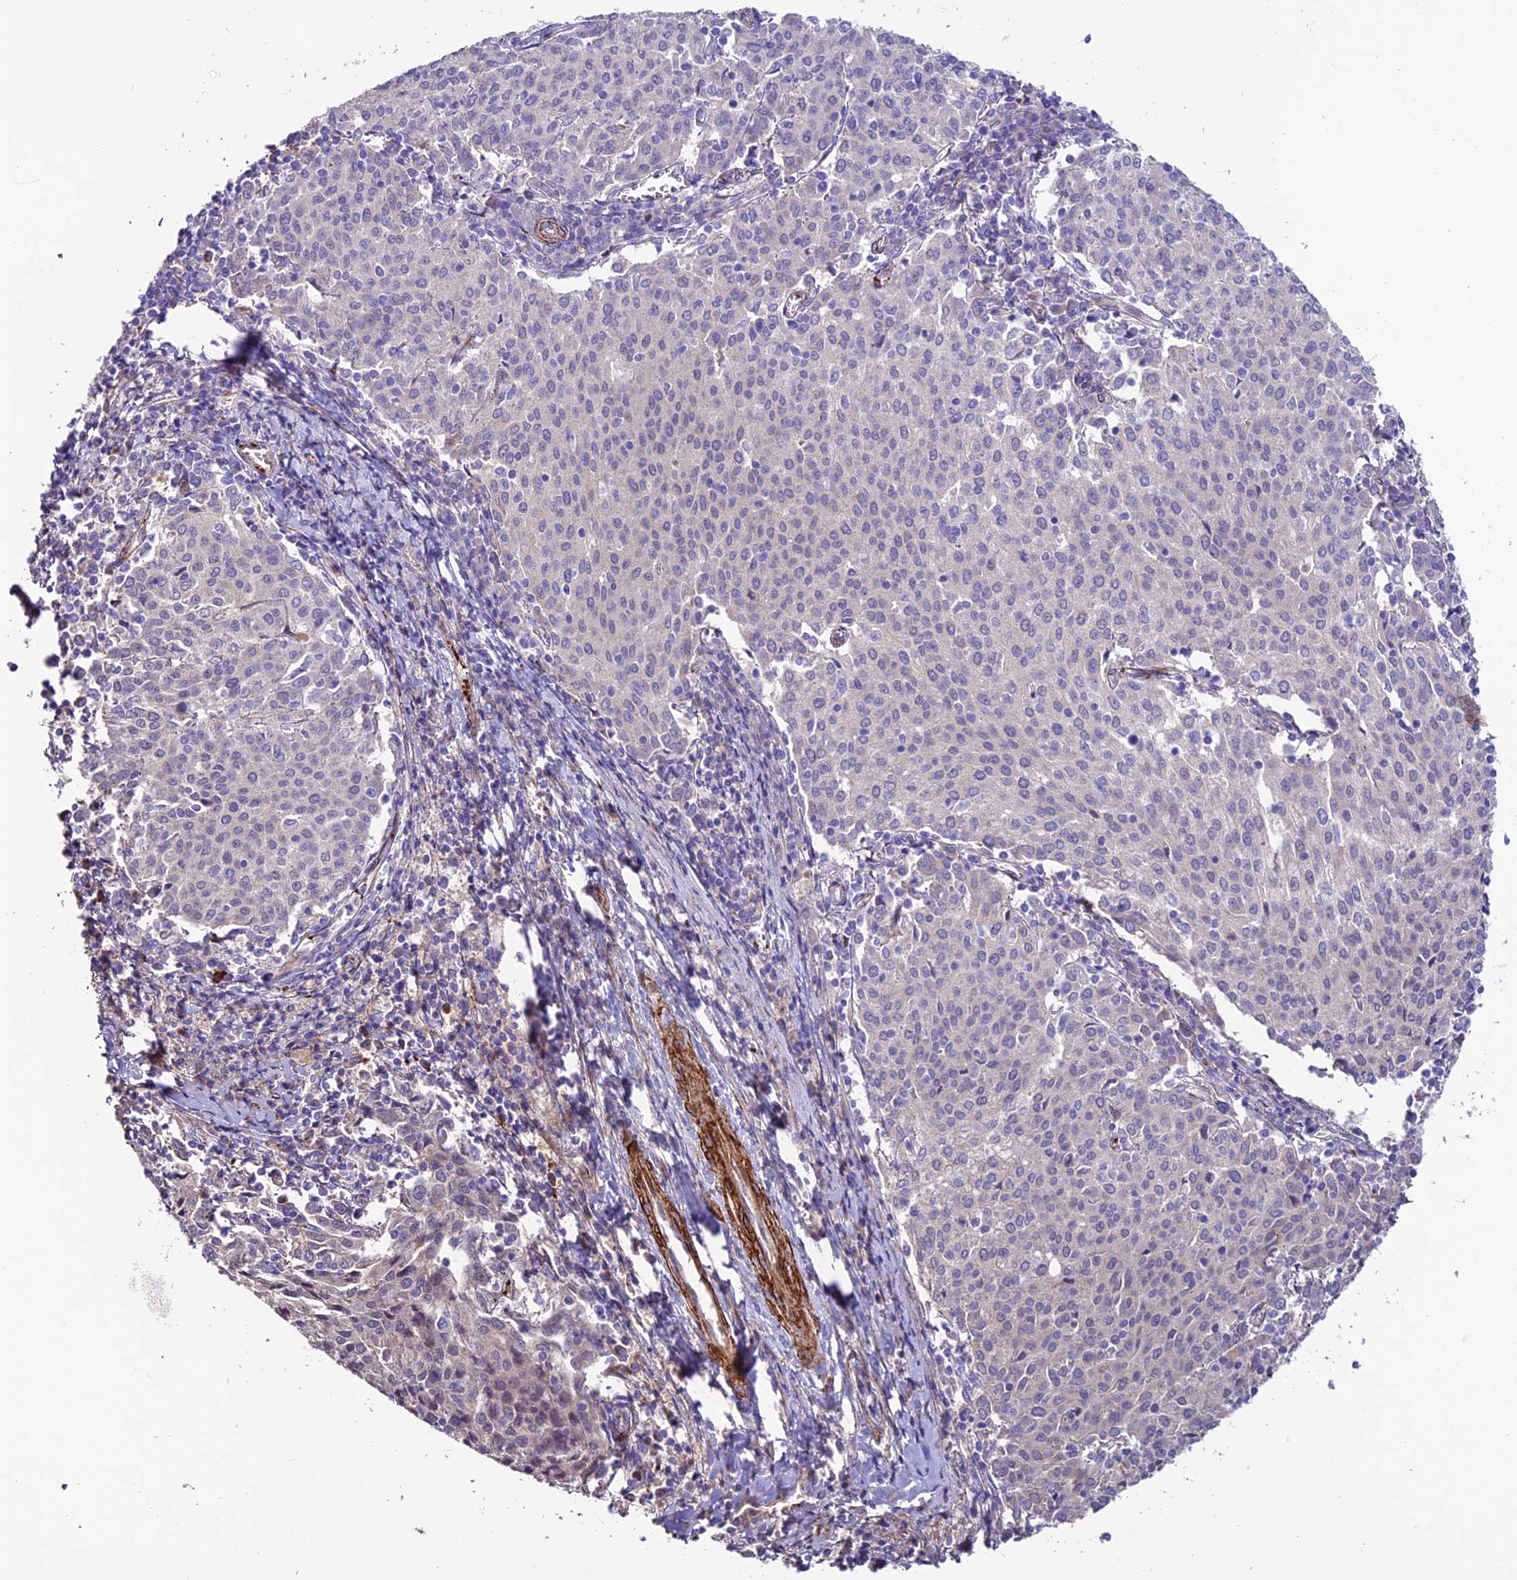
{"staining": {"intensity": "negative", "quantity": "none", "location": "none"}, "tissue": "cervical cancer", "cell_type": "Tumor cells", "image_type": "cancer", "snomed": [{"axis": "morphology", "description": "Squamous cell carcinoma, NOS"}, {"axis": "topography", "description": "Cervix"}], "caption": "Tumor cells are negative for brown protein staining in cervical cancer. Brightfield microscopy of immunohistochemistry stained with DAB (brown) and hematoxylin (blue), captured at high magnification.", "gene": "REX1BD", "patient": {"sex": "female", "age": 46}}